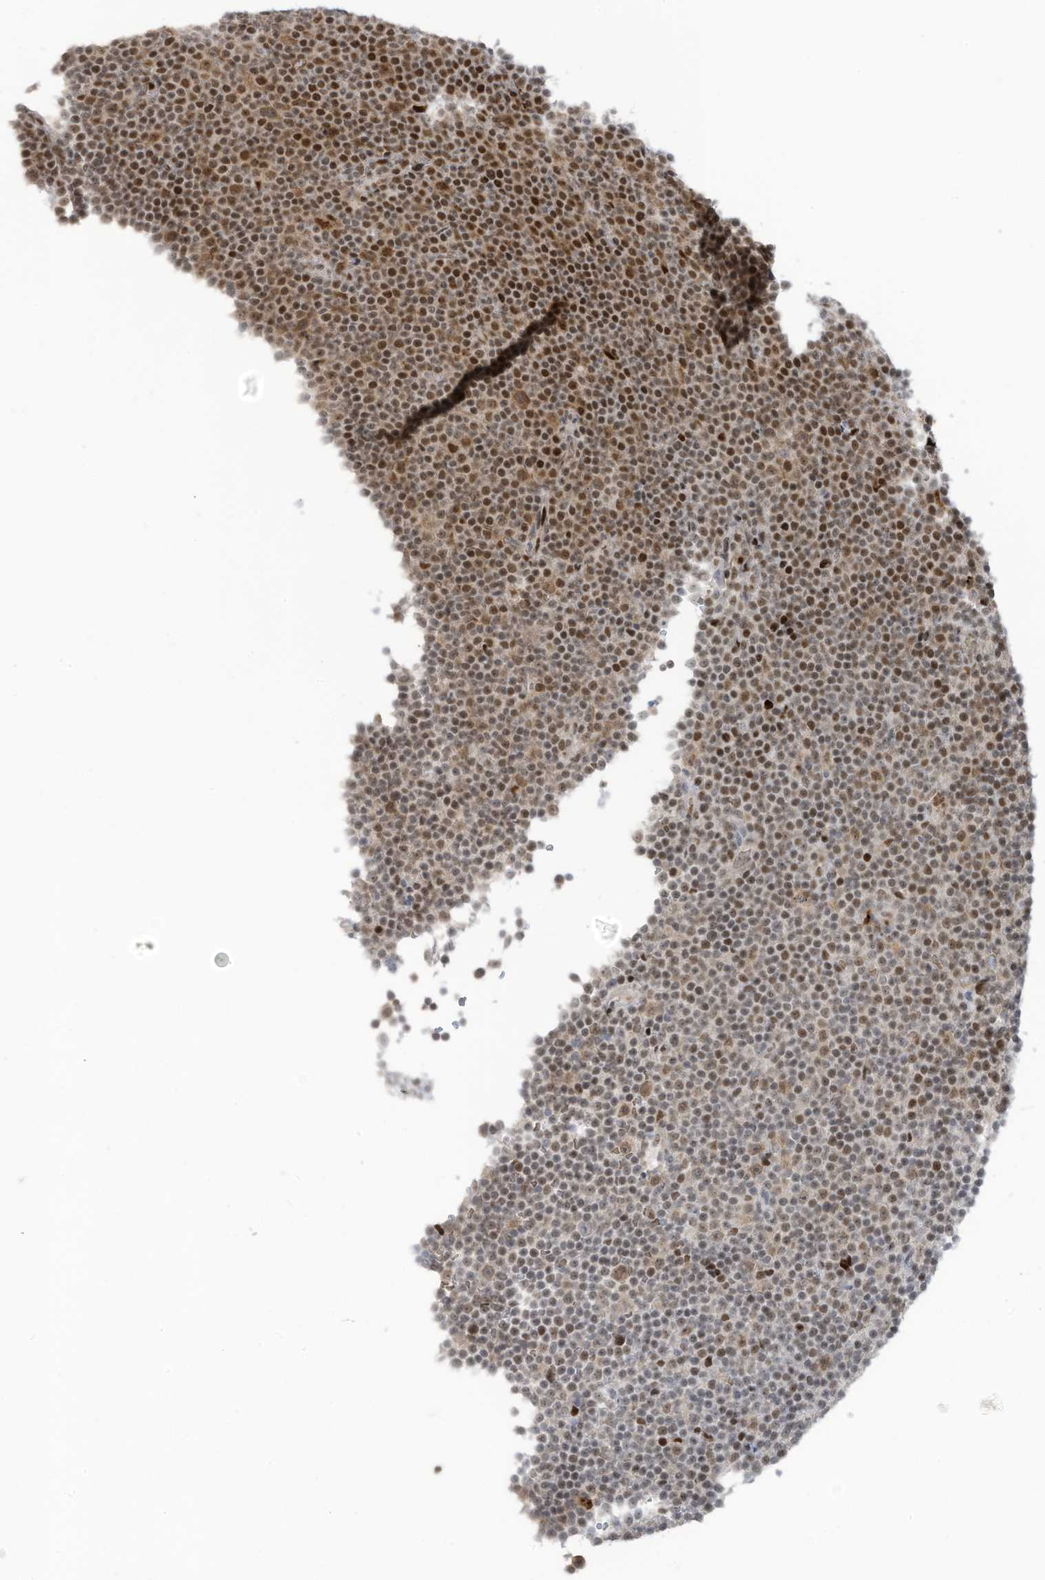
{"staining": {"intensity": "moderate", "quantity": ">75%", "location": "nuclear"}, "tissue": "lymphoma", "cell_type": "Tumor cells", "image_type": "cancer", "snomed": [{"axis": "morphology", "description": "Malignant lymphoma, non-Hodgkin's type, Low grade"}, {"axis": "topography", "description": "Lymph node"}], "caption": "Low-grade malignant lymphoma, non-Hodgkin's type was stained to show a protein in brown. There is medium levels of moderate nuclear staining in approximately >75% of tumor cells.", "gene": "ZCWPW2", "patient": {"sex": "female", "age": 67}}